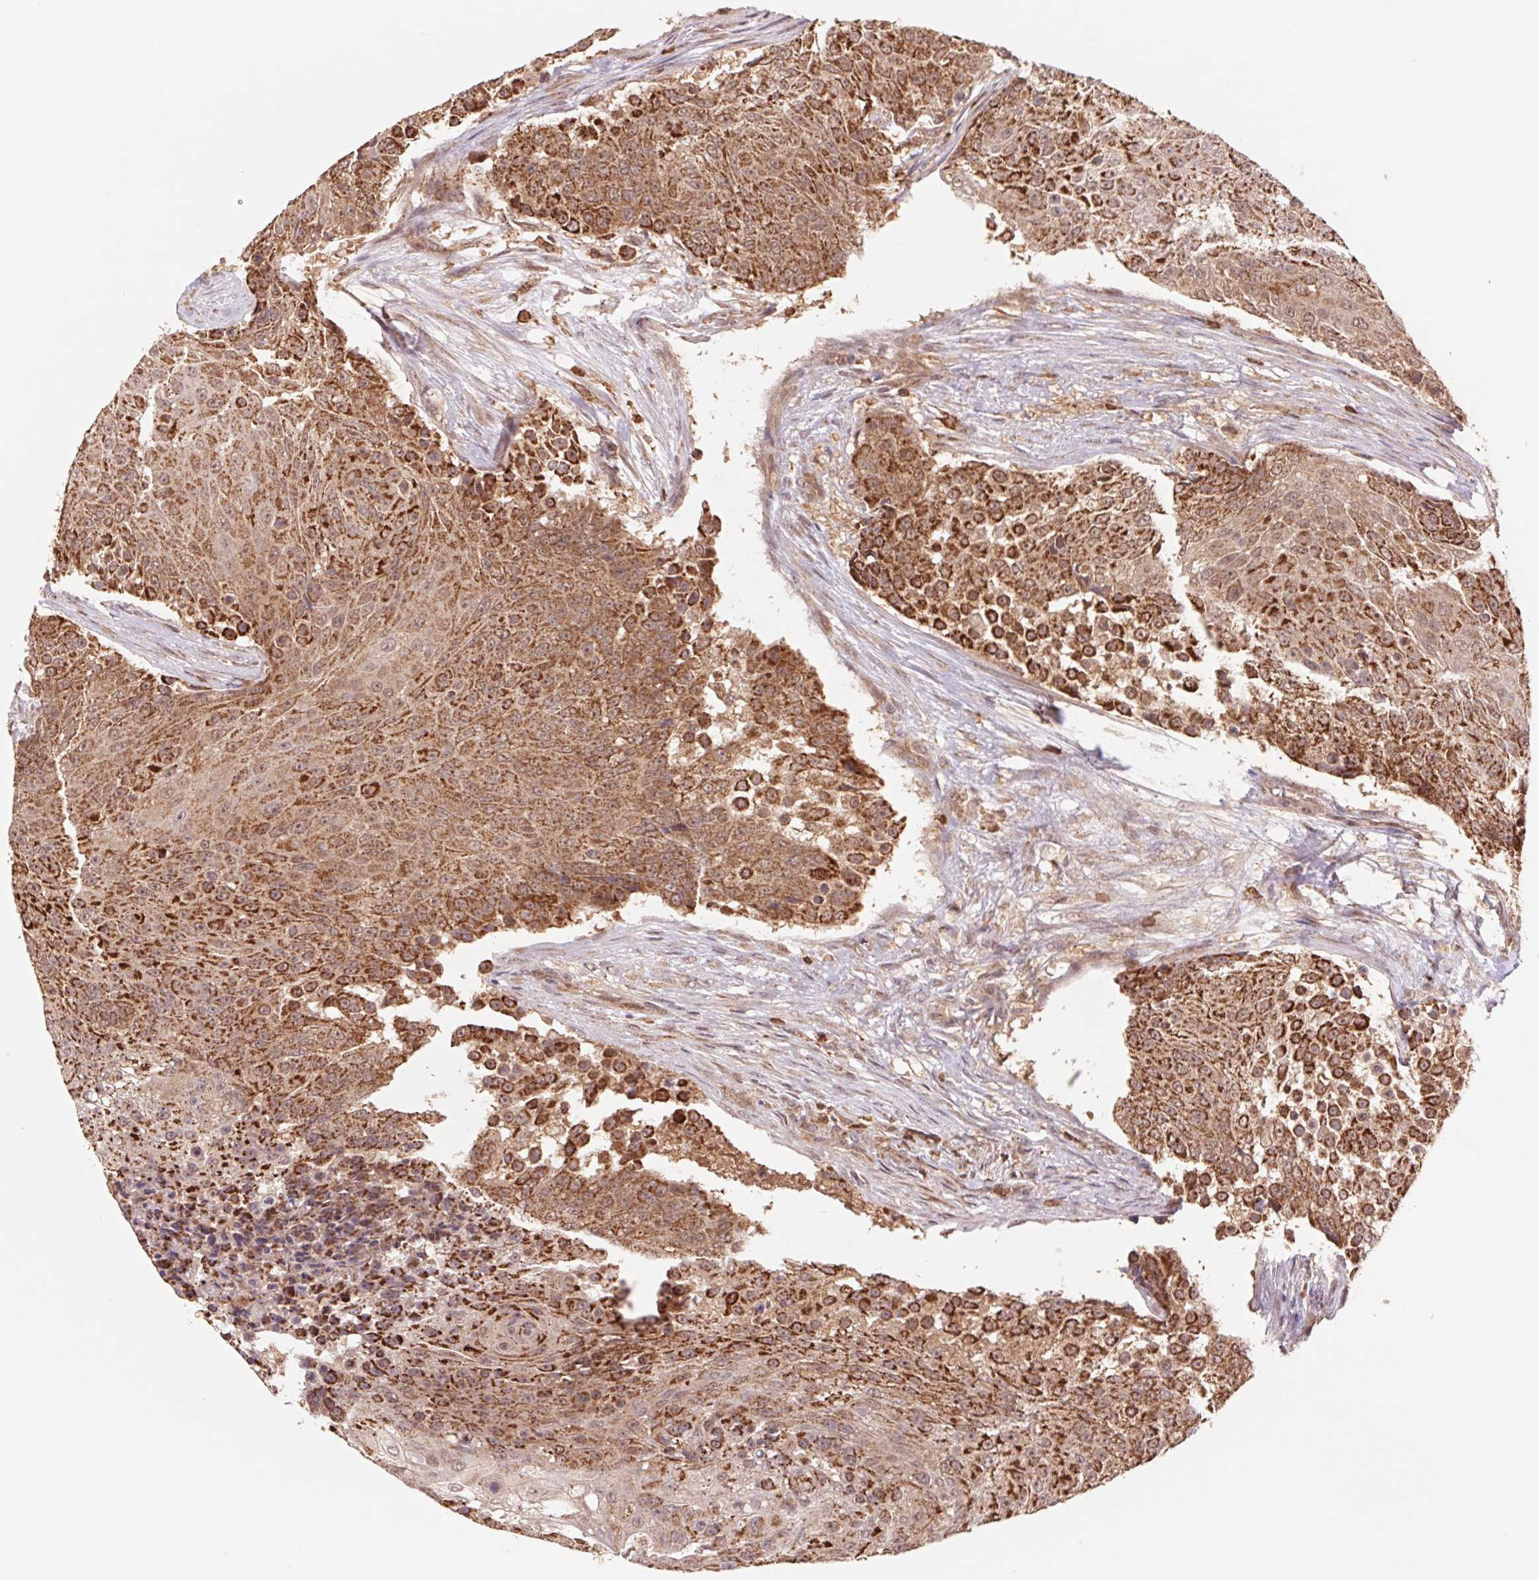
{"staining": {"intensity": "strong", "quantity": ">75%", "location": "cytoplasmic/membranous"}, "tissue": "urothelial cancer", "cell_type": "Tumor cells", "image_type": "cancer", "snomed": [{"axis": "morphology", "description": "Urothelial carcinoma, High grade"}, {"axis": "topography", "description": "Urinary bladder"}], "caption": "Immunohistochemical staining of human urothelial carcinoma (high-grade) displays high levels of strong cytoplasmic/membranous staining in about >75% of tumor cells.", "gene": "URM1", "patient": {"sex": "female", "age": 63}}